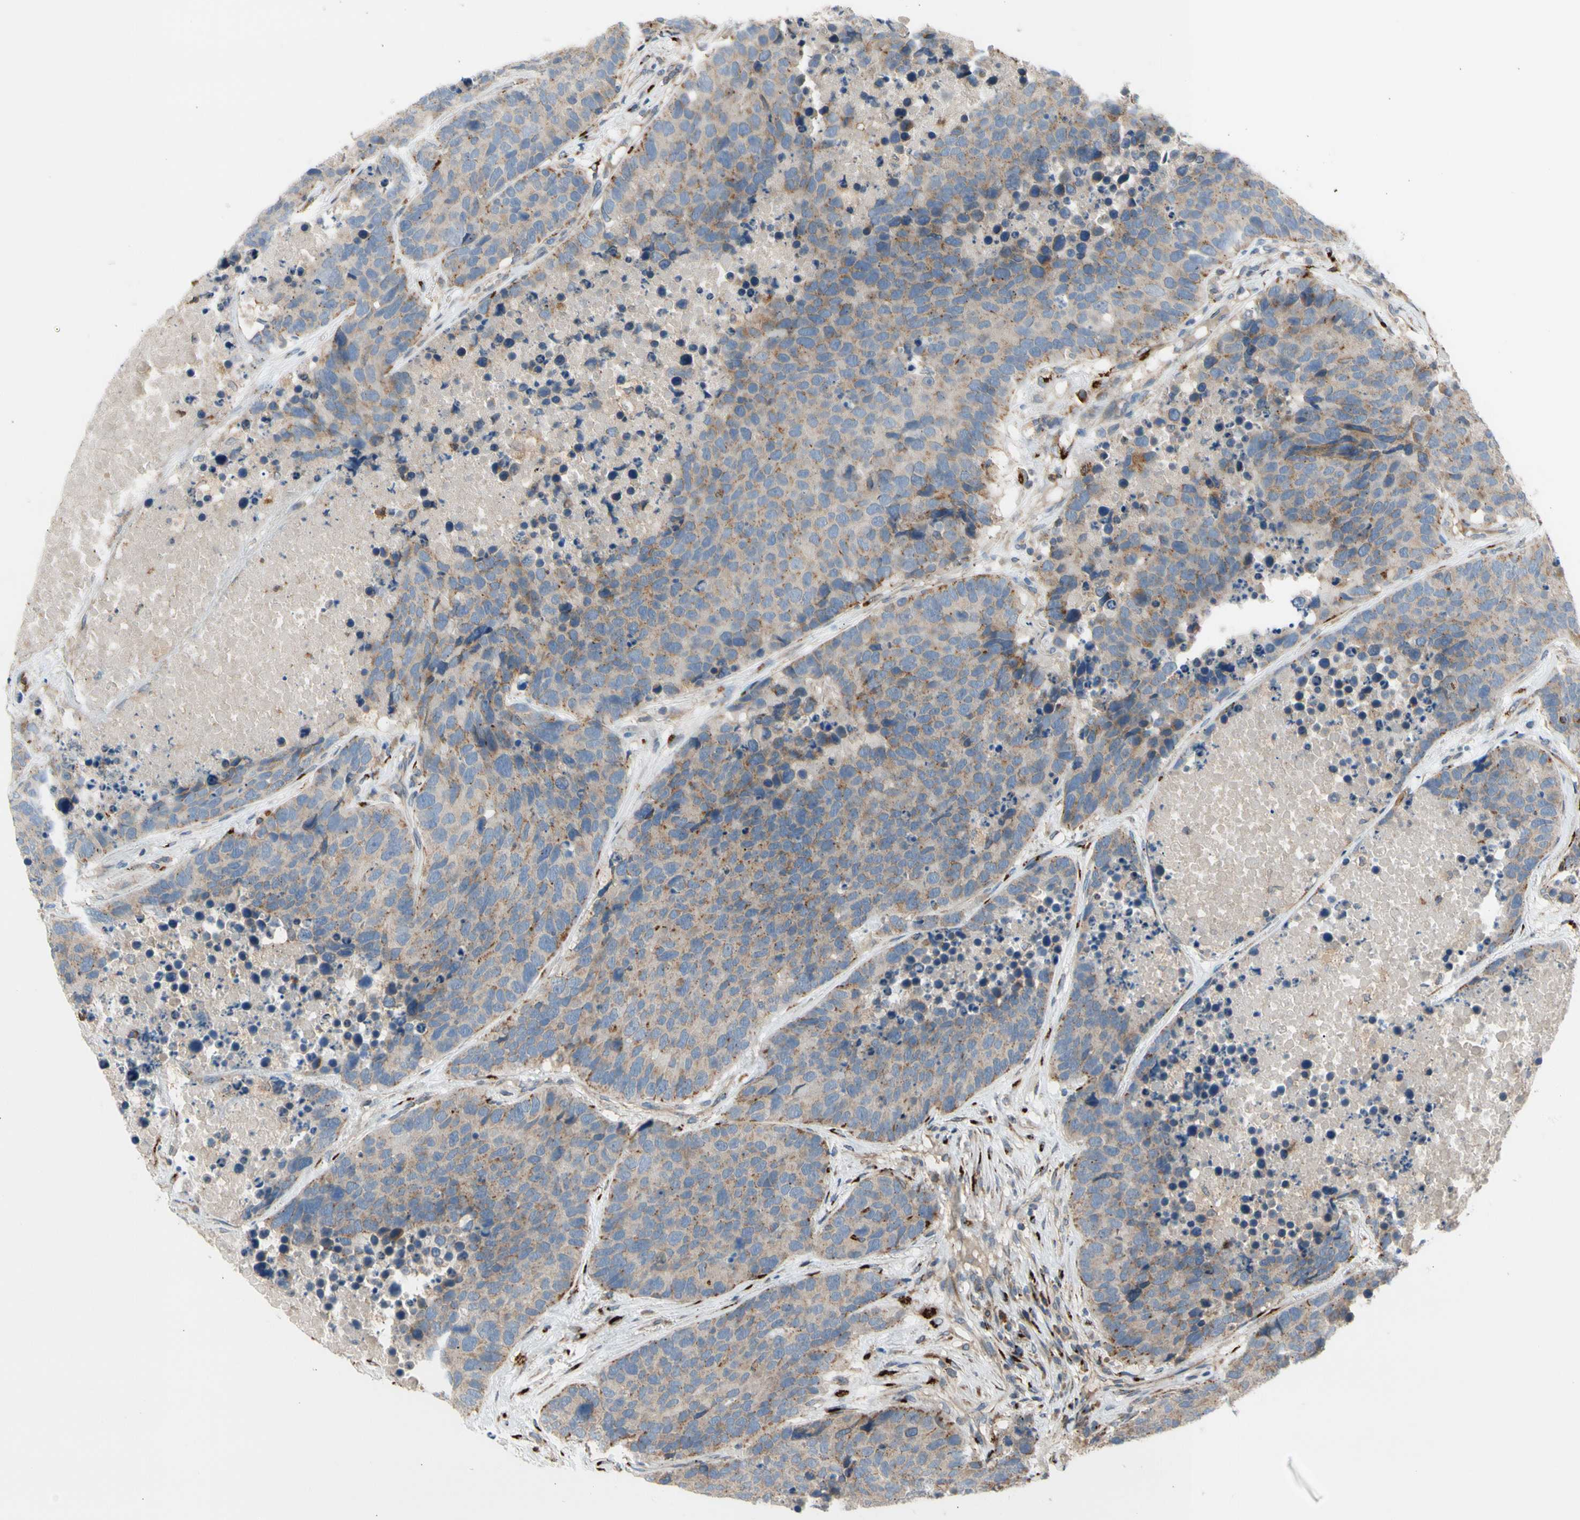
{"staining": {"intensity": "moderate", "quantity": "25%-75%", "location": "cytoplasmic/membranous"}, "tissue": "carcinoid", "cell_type": "Tumor cells", "image_type": "cancer", "snomed": [{"axis": "morphology", "description": "Carcinoid, malignant, NOS"}, {"axis": "topography", "description": "Lung"}], "caption": "This micrograph reveals IHC staining of carcinoid, with medium moderate cytoplasmic/membranous expression in approximately 25%-75% of tumor cells.", "gene": "GALNT5", "patient": {"sex": "male", "age": 60}}